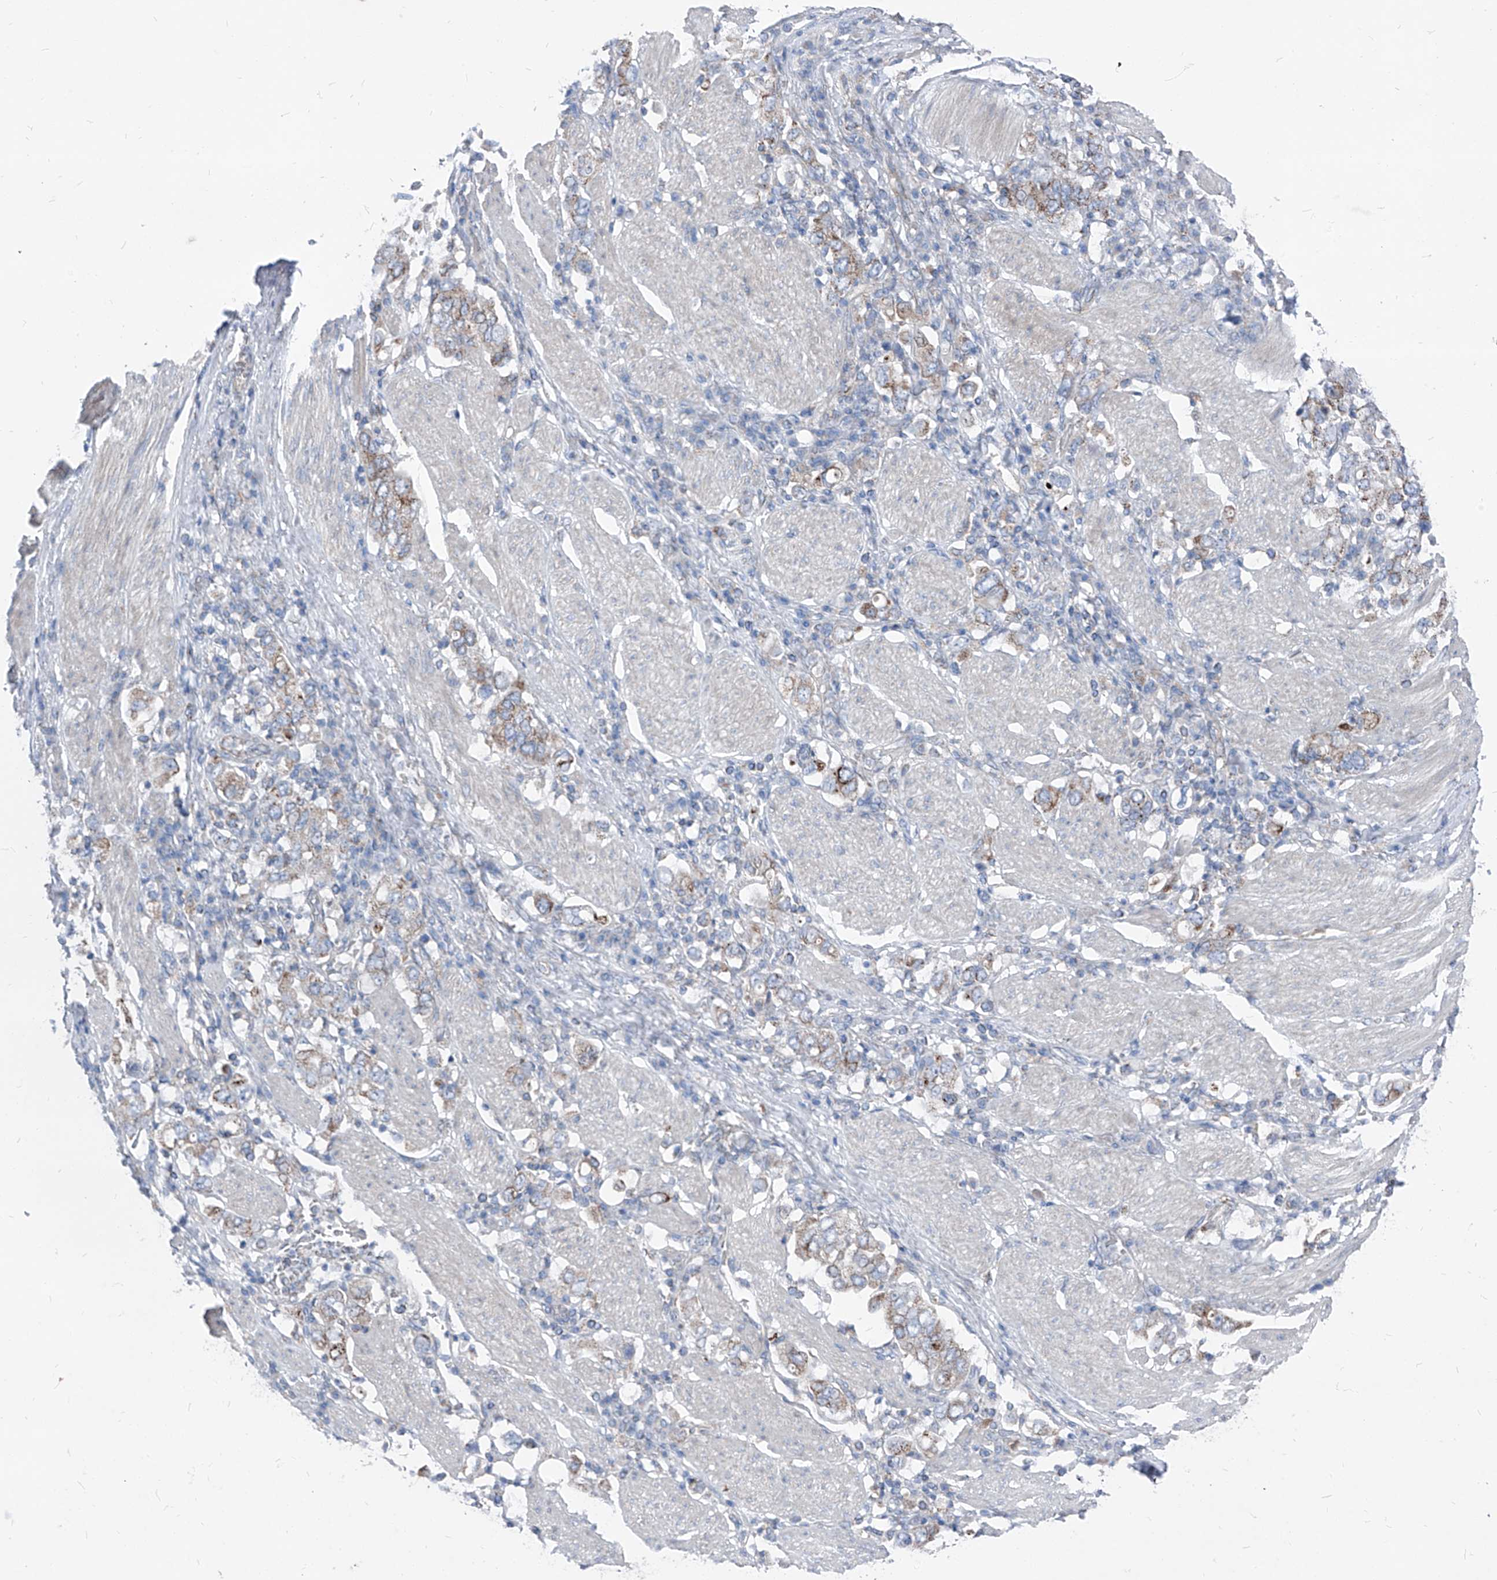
{"staining": {"intensity": "moderate", "quantity": "25%-75%", "location": "cytoplasmic/membranous"}, "tissue": "stomach cancer", "cell_type": "Tumor cells", "image_type": "cancer", "snomed": [{"axis": "morphology", "description": "Adenocarcinoma, NOS"}, {"axis": "topography", "description": "Stomach, upper"}], "caption": "This histopathology image displays immunohistochemistry staining of stomach cancer, with medium moderate cytoplasmic/membranous expression in approximately 25%-75% of tumor cells.", "gene": "AGPS", "patient": {"sex": "male", "age": 62}}